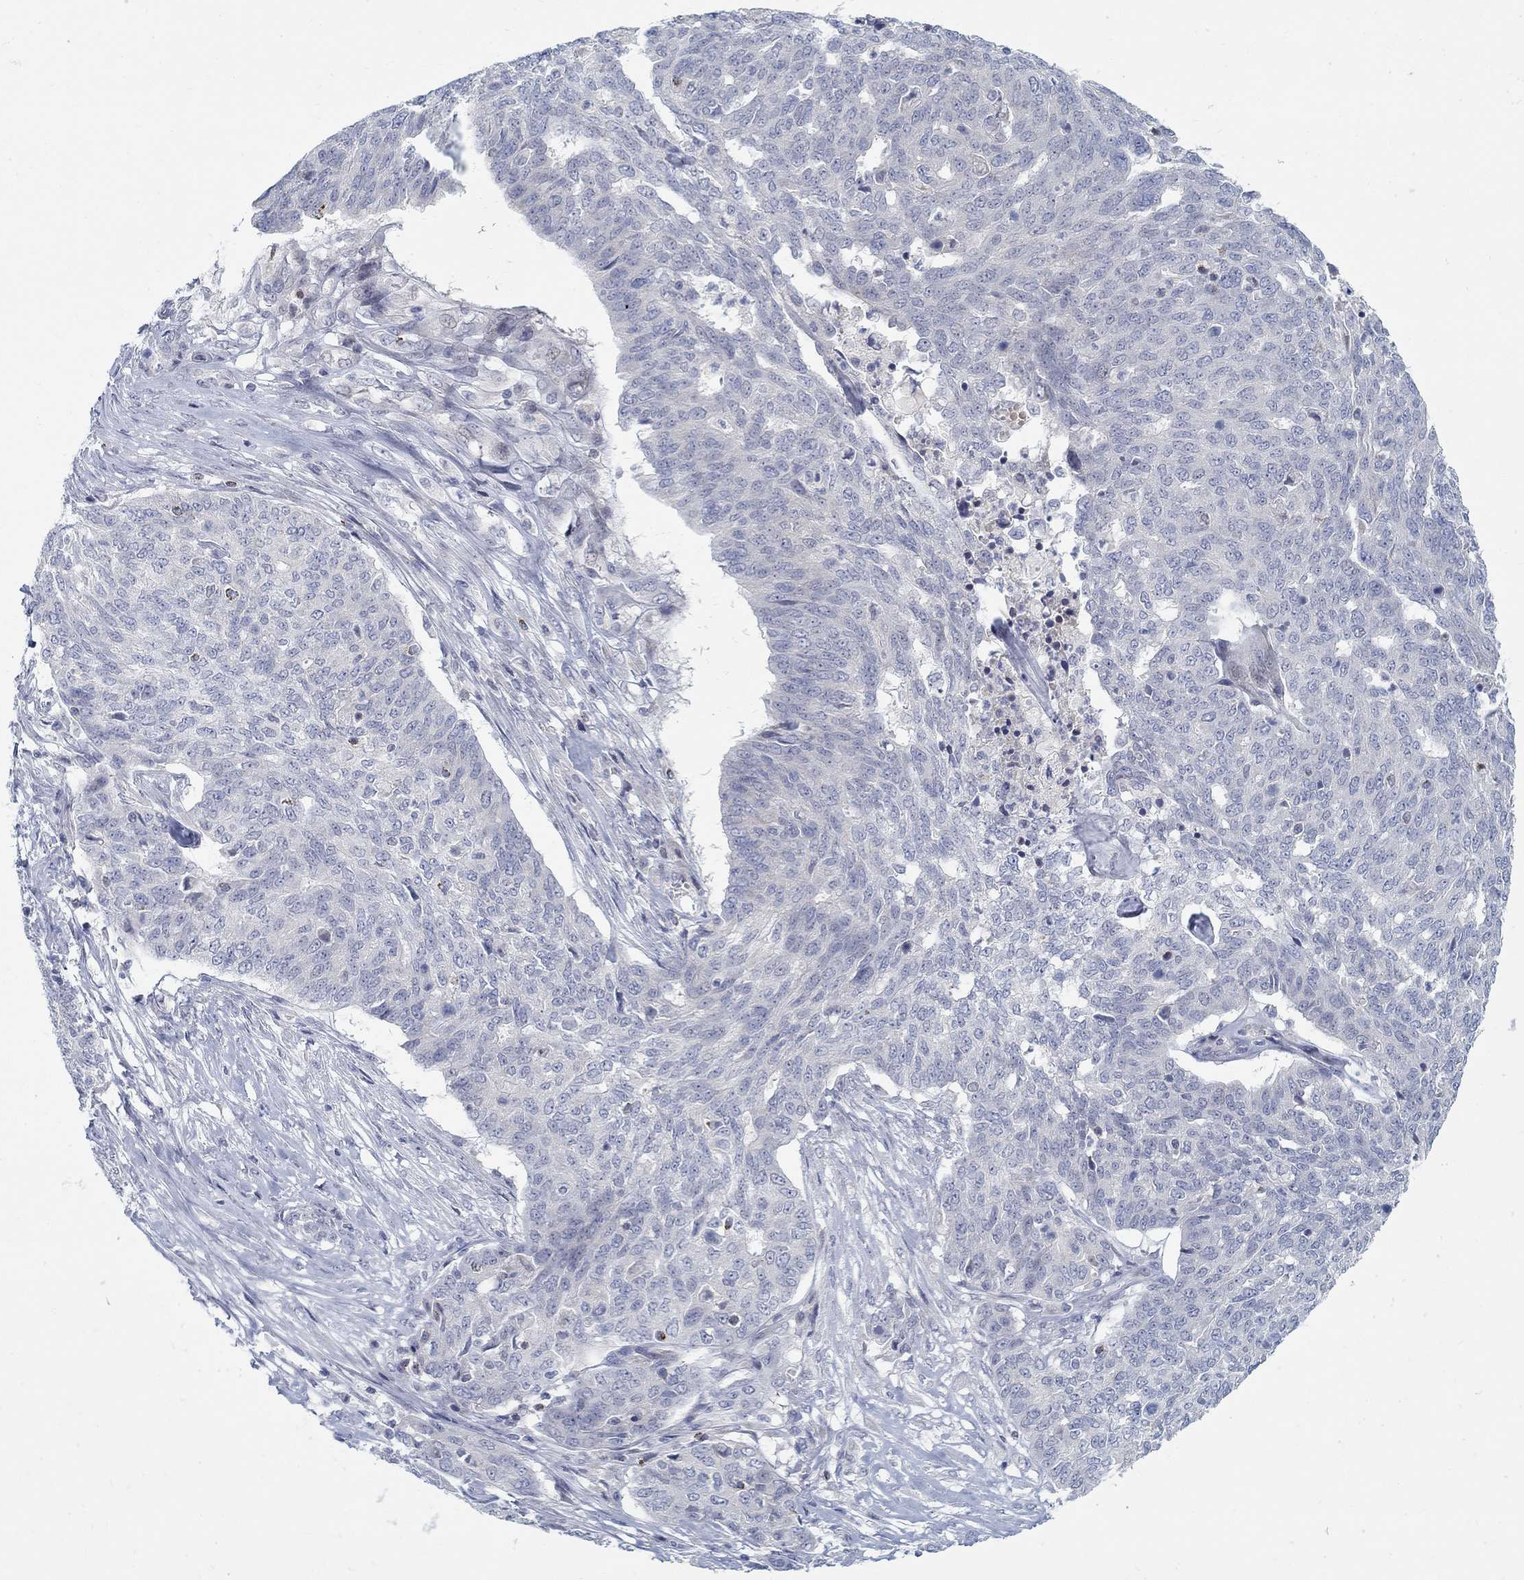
{"staining": {"intensity": "negative", "quantity": "none", "location": "none"}, "tissue": "ovarian cancer", "cell_type": "Tumor cells", "image_type": "cancer", "snomed": [{"axis": "morphology", "description": "Cystadenocarcinoma, serous, NOS"}, {"axis": "topography", "description": "Ovary"}], "caption": "Tumor cells are negative for brown protein staining in ovarian cancer.", "gene": "ANO7", "patient": {"sex": "female", "age": 67}}